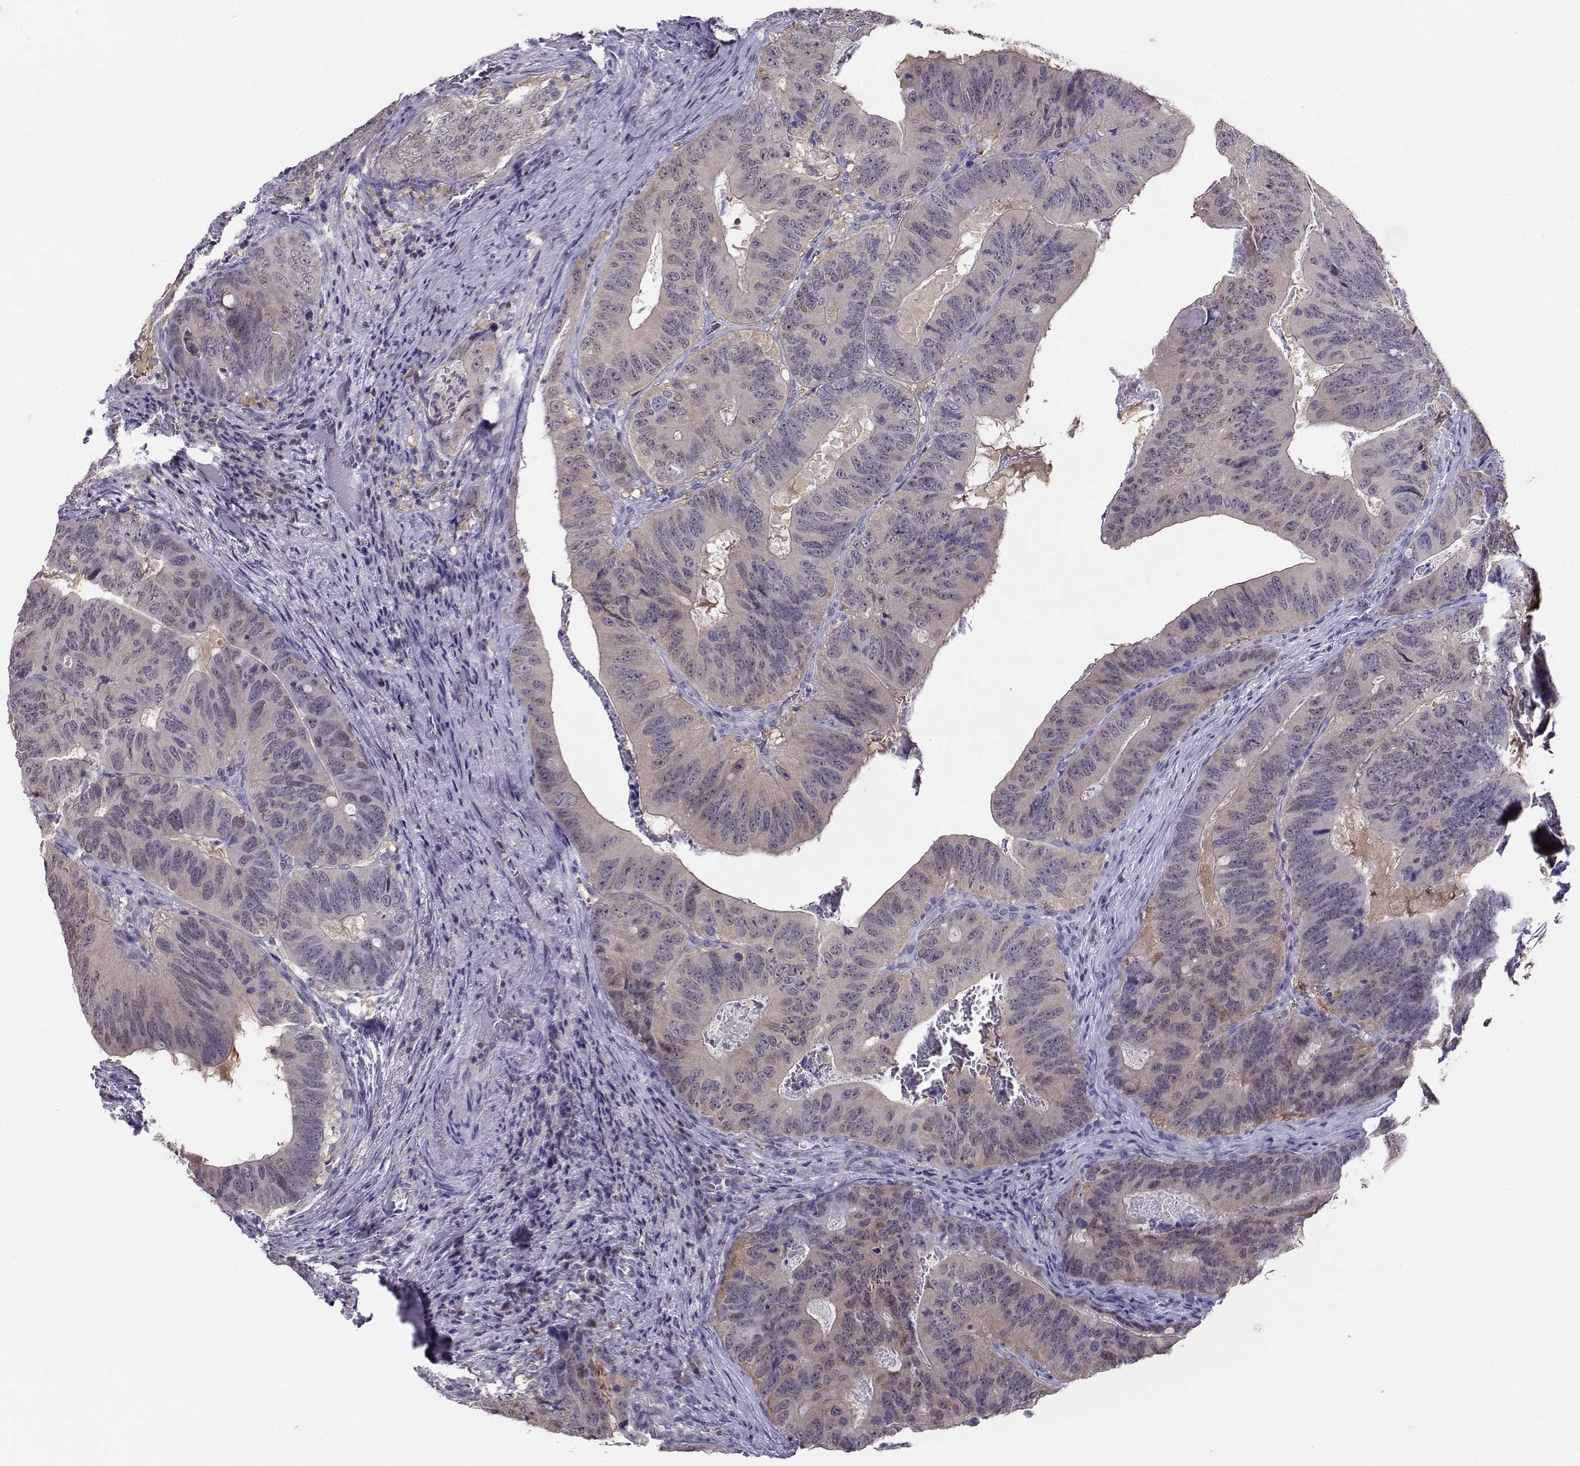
{"staining": {"intensity": "weak", "quantity": "<25%", "location": "cytoplasmic/membranous,nuclear"}, "tissue": "colorectal cancer", "cell_type": "Tumor cells", "image_type": "cancer", "snomed": [{"axis": "morphology", "description": "Adenocarcinoma, NOS"}, {"axis": "topography", "description": "Colon"}], "caption": "High power microscopy image of an IHC histopathology image of colorectal adenocarcinoma, revealing no significant positivity in tumor cells.", "gene": "PGK1", "patient": {"sex": "male", "age": 79}}